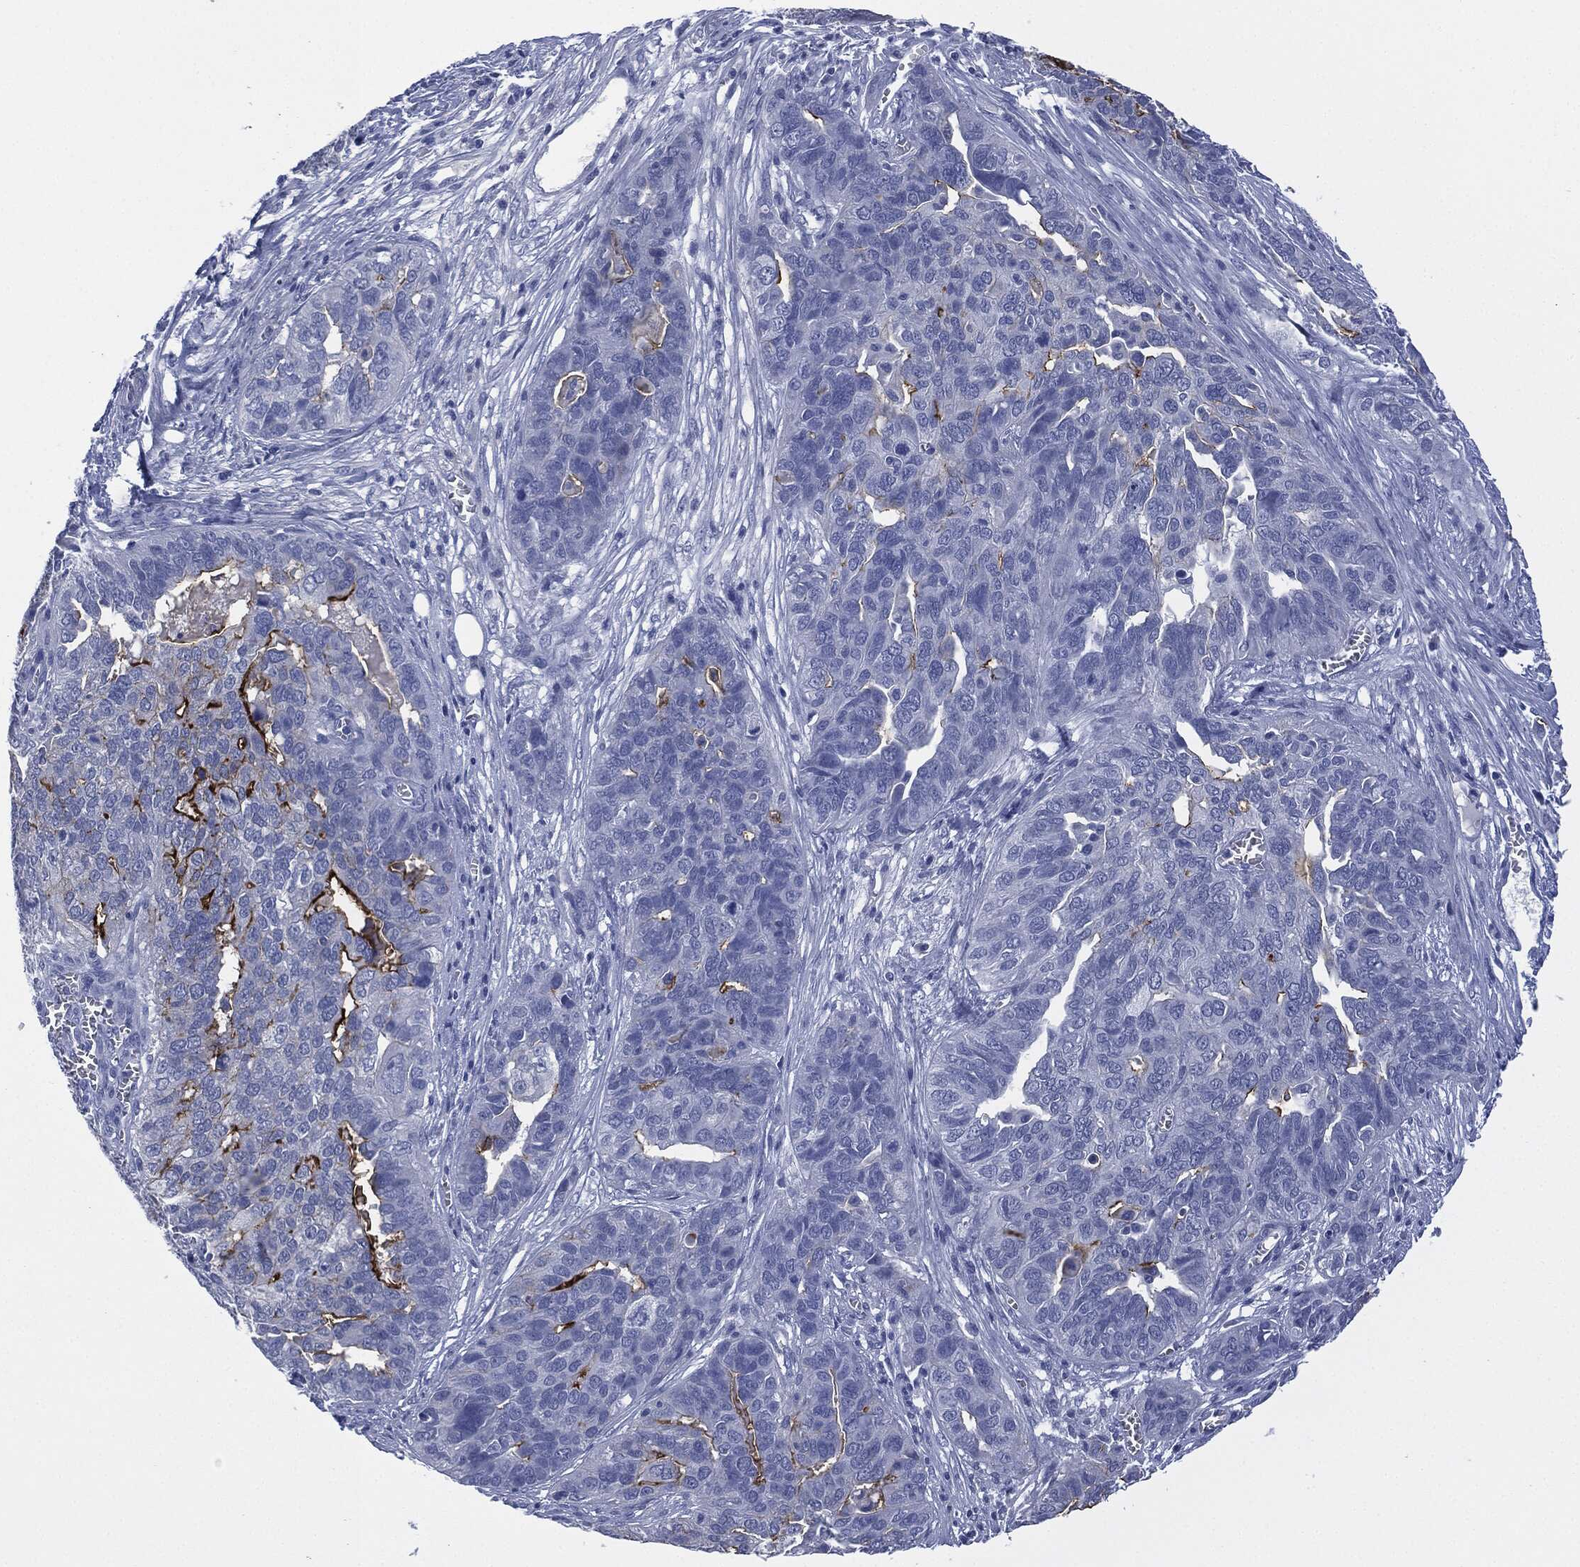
{"staining": {"intensity": "strong", "quantity": "<25%", "location": "cytoplasmic/membranous"}, "tissue": "ovarian cancer", "cell_type": "Tumor cells", "image_type": "cancer", "snomed": [{"axis": "morphology", "description": "Carcinoma, endometroid"}, {"axis": "topography", "description": "Soft tissue"}, {"axis": "topography", "description": "Ovary"}], "caption": "Ovarian cancer (endometroid carcinoma) was stained to show a protein in brown. There is medium levels of strong cytoplasmic/membranous expression in about <25% of tumor cells. (brown staining indicates protein expression, while blue staining denotes nuclei).", "gene": "MUC16", "patient": {"sex": "female", "age": 52}}